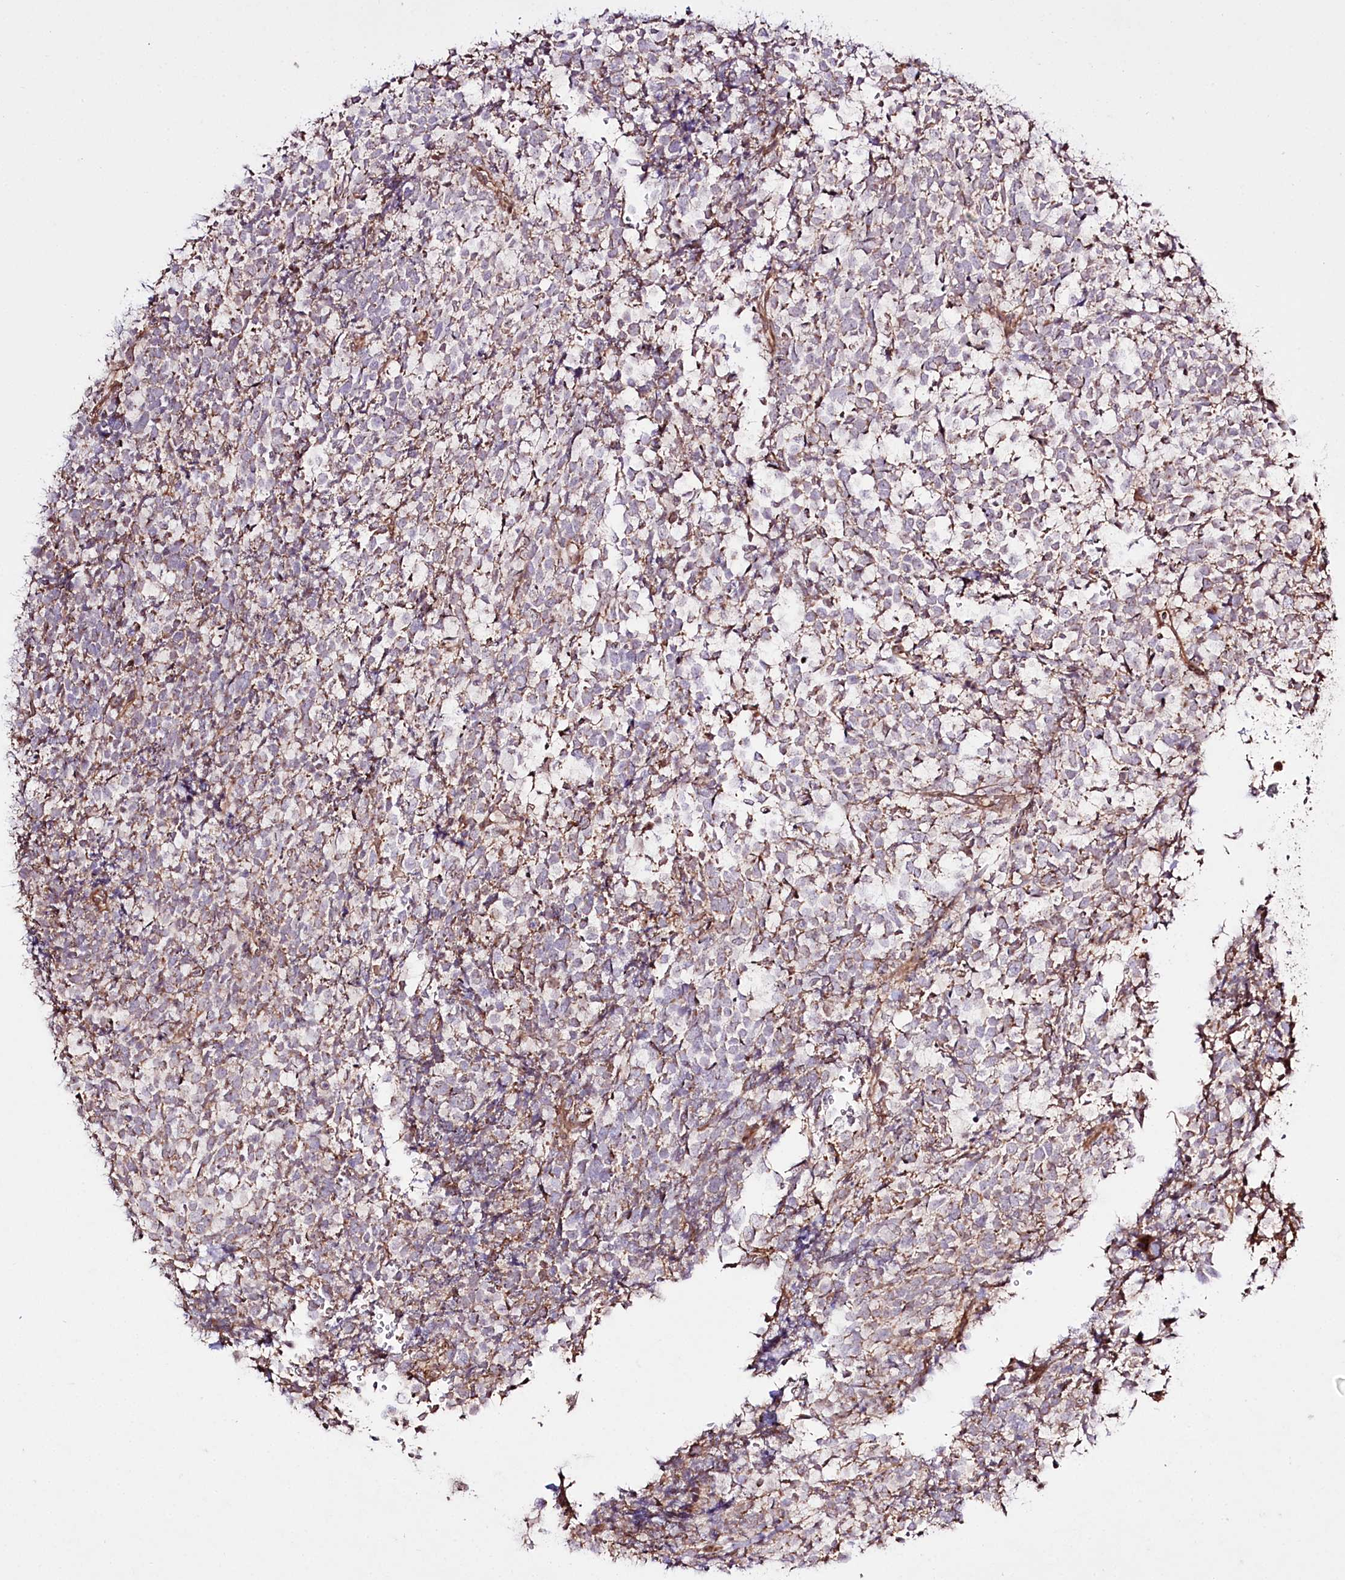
{"staining": {"intensity": "negative", "quantity": "none", "location": "none"}, "tissue": "urothelial cancer", "cell_type": "Tumor cells", "image_type": "cancer", "snomed": [{"axis": "morphology", "description": "Urothelial carcinoma, High grade"}, {"axis": "topography", "description": "Urinary bladder"}], "caption": "Human urothelial carcinoma (high-grade) stained for a protein using IHC shows no expression in tumor cells.", "gene": "REXO2", "patient": {"sex": "female", "age": 82}}